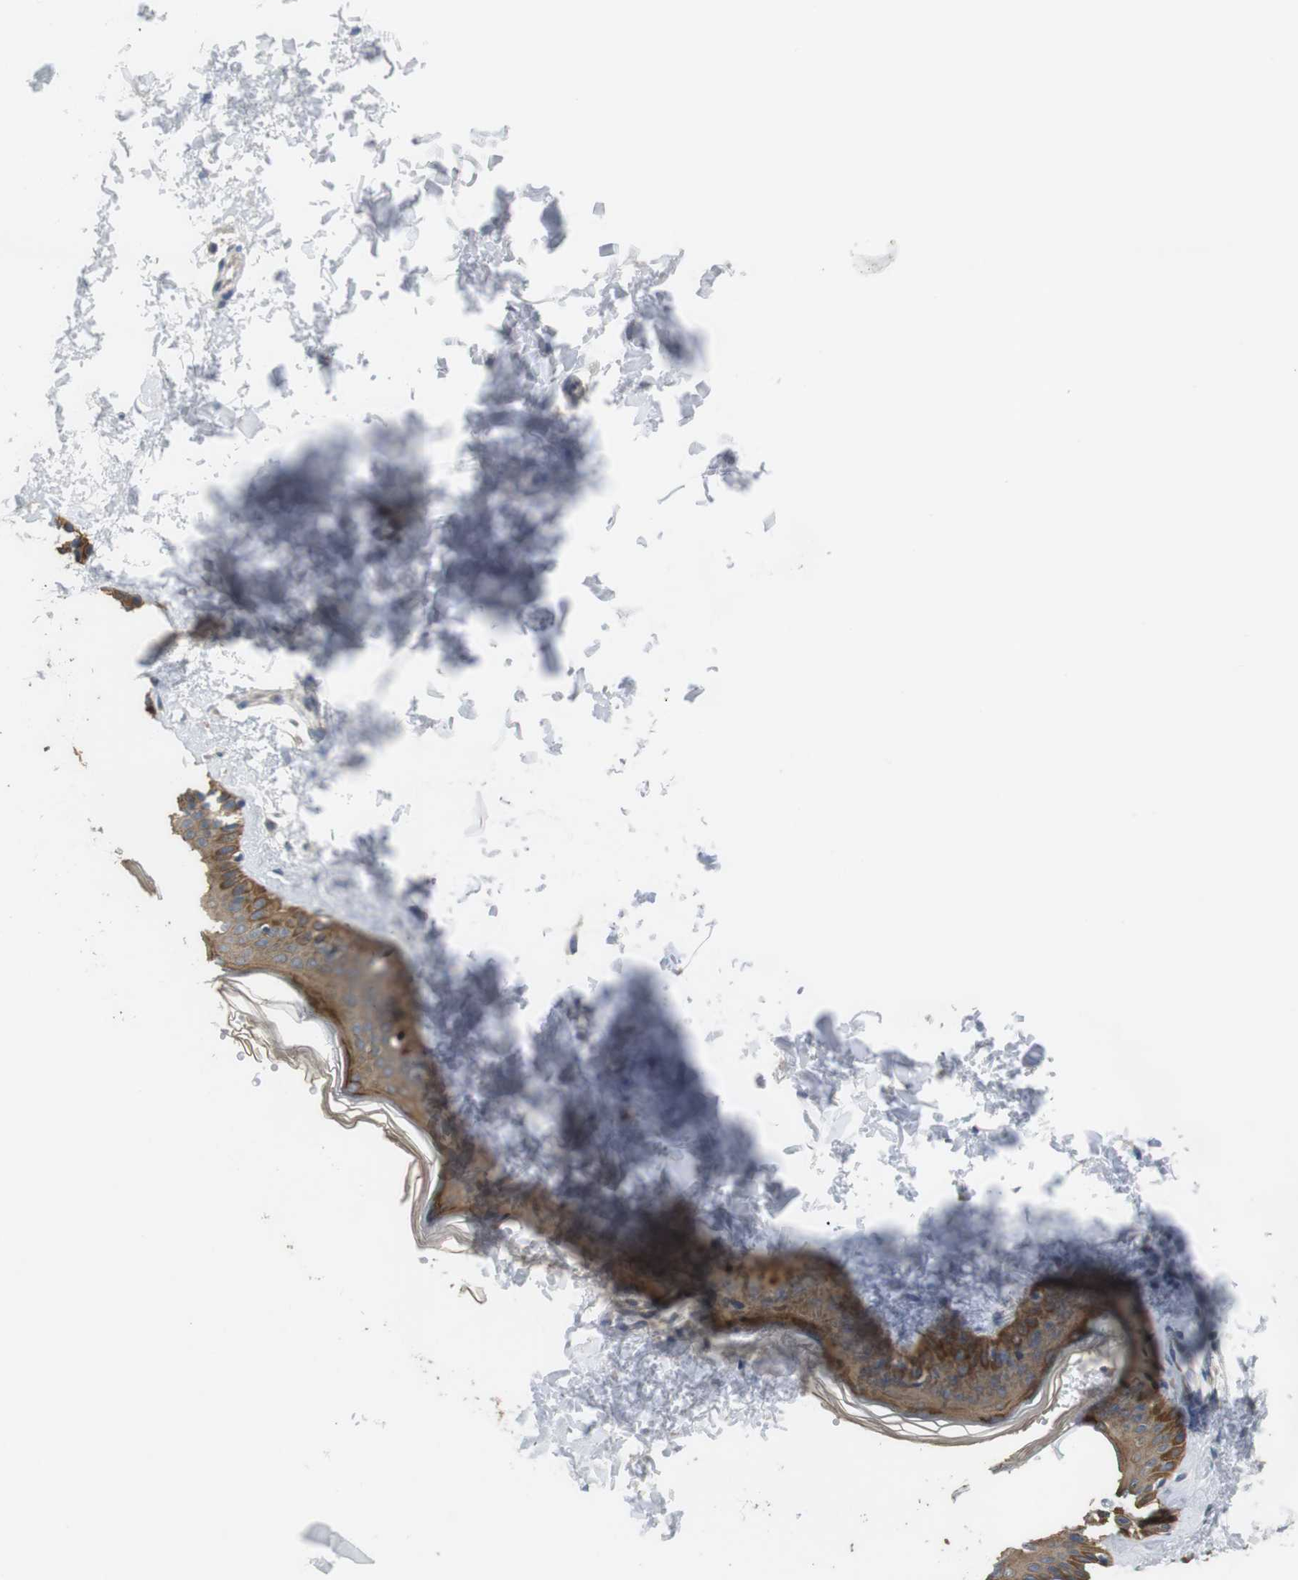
{"staining": {"intensity": "negative", "quantity": "none", "location": "none"}, "tissue": "skin", "cell_type": "Fibroblasts", "image_type": "normal", "snomed": [{"axis": "morphology", "description": "Normal tissue, NOS"}, {"axis": "topography", "description": "Skin"}], "caption": "The micrograph reveals no significant staining in fibroblasts of skin.", "gene": "ADGRL3", "patient": {"sex": "female", "age": 41}}